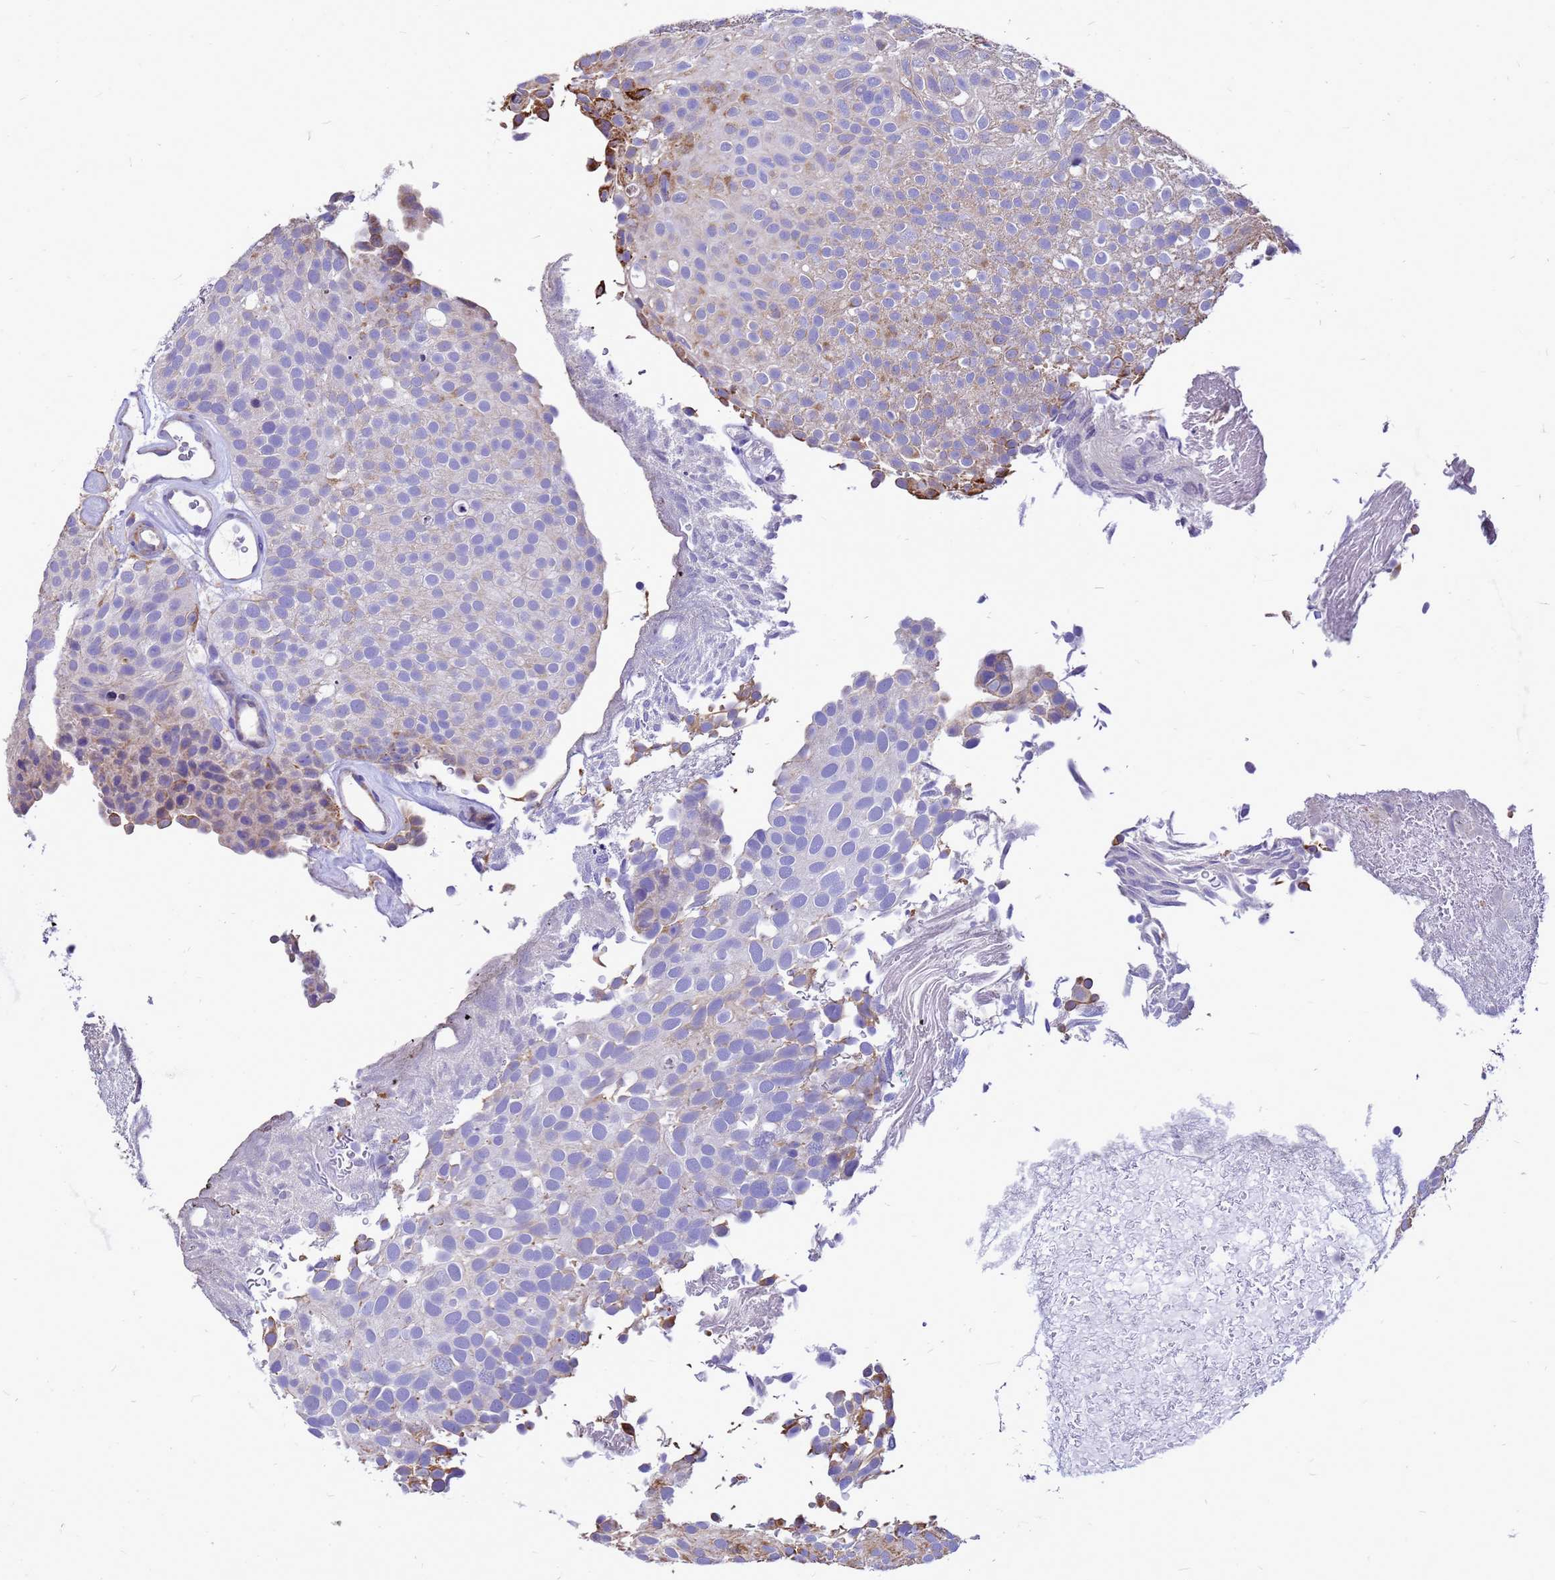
{"staining": {"intensity": "negative", "quantity": "none", "location": "none"}, "tissue": "urothelial cancer", "cell_type": "Tumor cells", "image_type": "cancer", "snomed": [{"axis": "morphology", "description": "Urothelial carcinoma, Low grade"}, {"axis": "topography", "description": "Urinary bladder"}], "caption": "Urothelial carcinoma (low-grade) was stained to show a protein in brown. There is no significant expression in tumor cells.", "gene": "CMC4", "patient": {"sex": "male", "age": 78}}